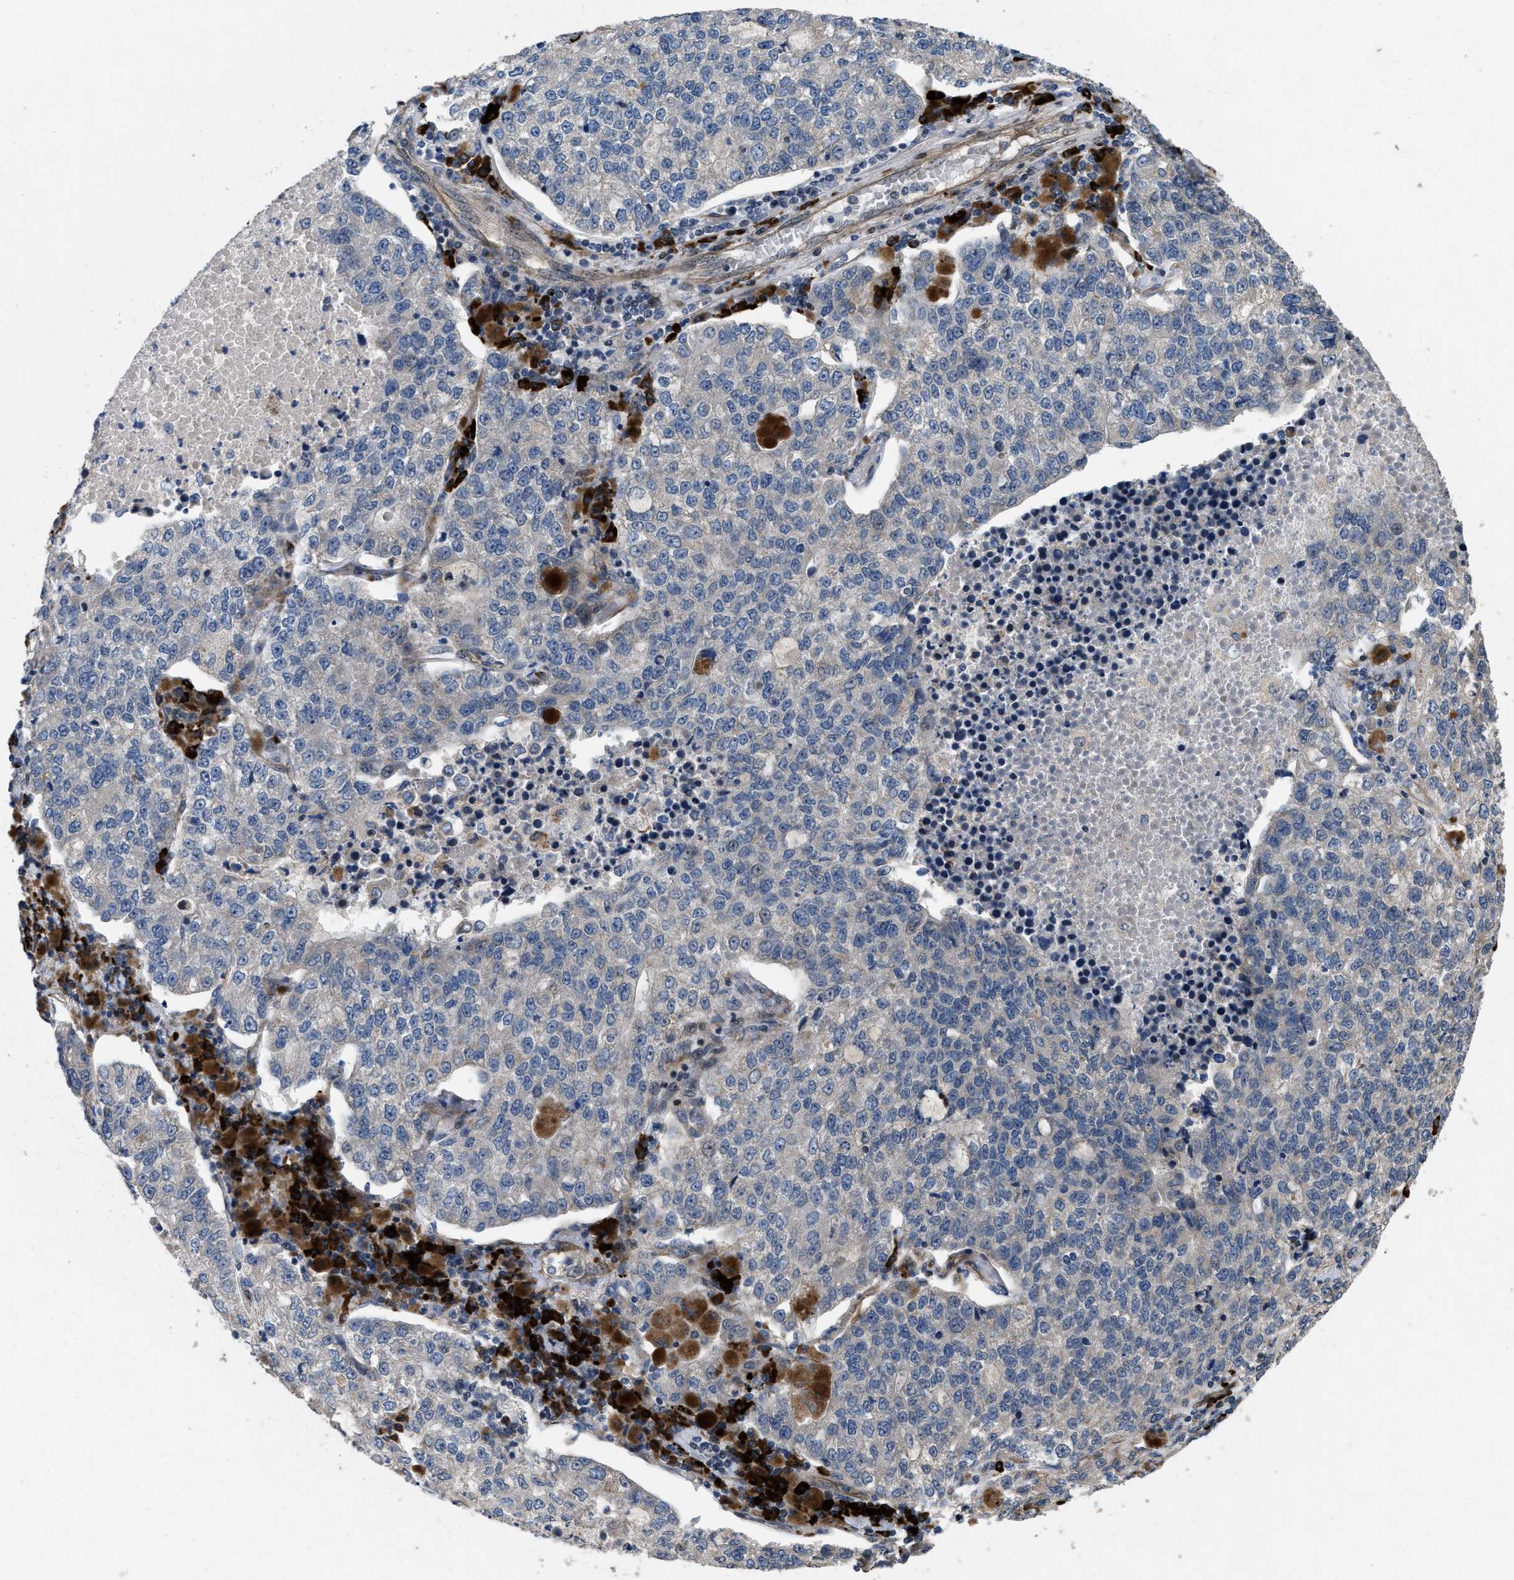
{"staining": {"intensity": "negative", "quantity": "none", "location": "none"}, "tissue": "lung cancer", "cell_type": "Tumor cells", "image_type": "cancer", "snomed": [{"axis": "morphology", "description": "Adenocarcinoma, NOS"}, {"axis": "topography", "description": "Lung"}], "caption": "Immunohistochemistry of human lung adenocarcinoma displays no staining in tumor cells. (Stains: DAB IHC with hematoxylin counter stain, Microscopy: brightfield microscopy at high magnification).", "gene": "HSPA12B", "patient": {"sex": "male", "age": 49}}